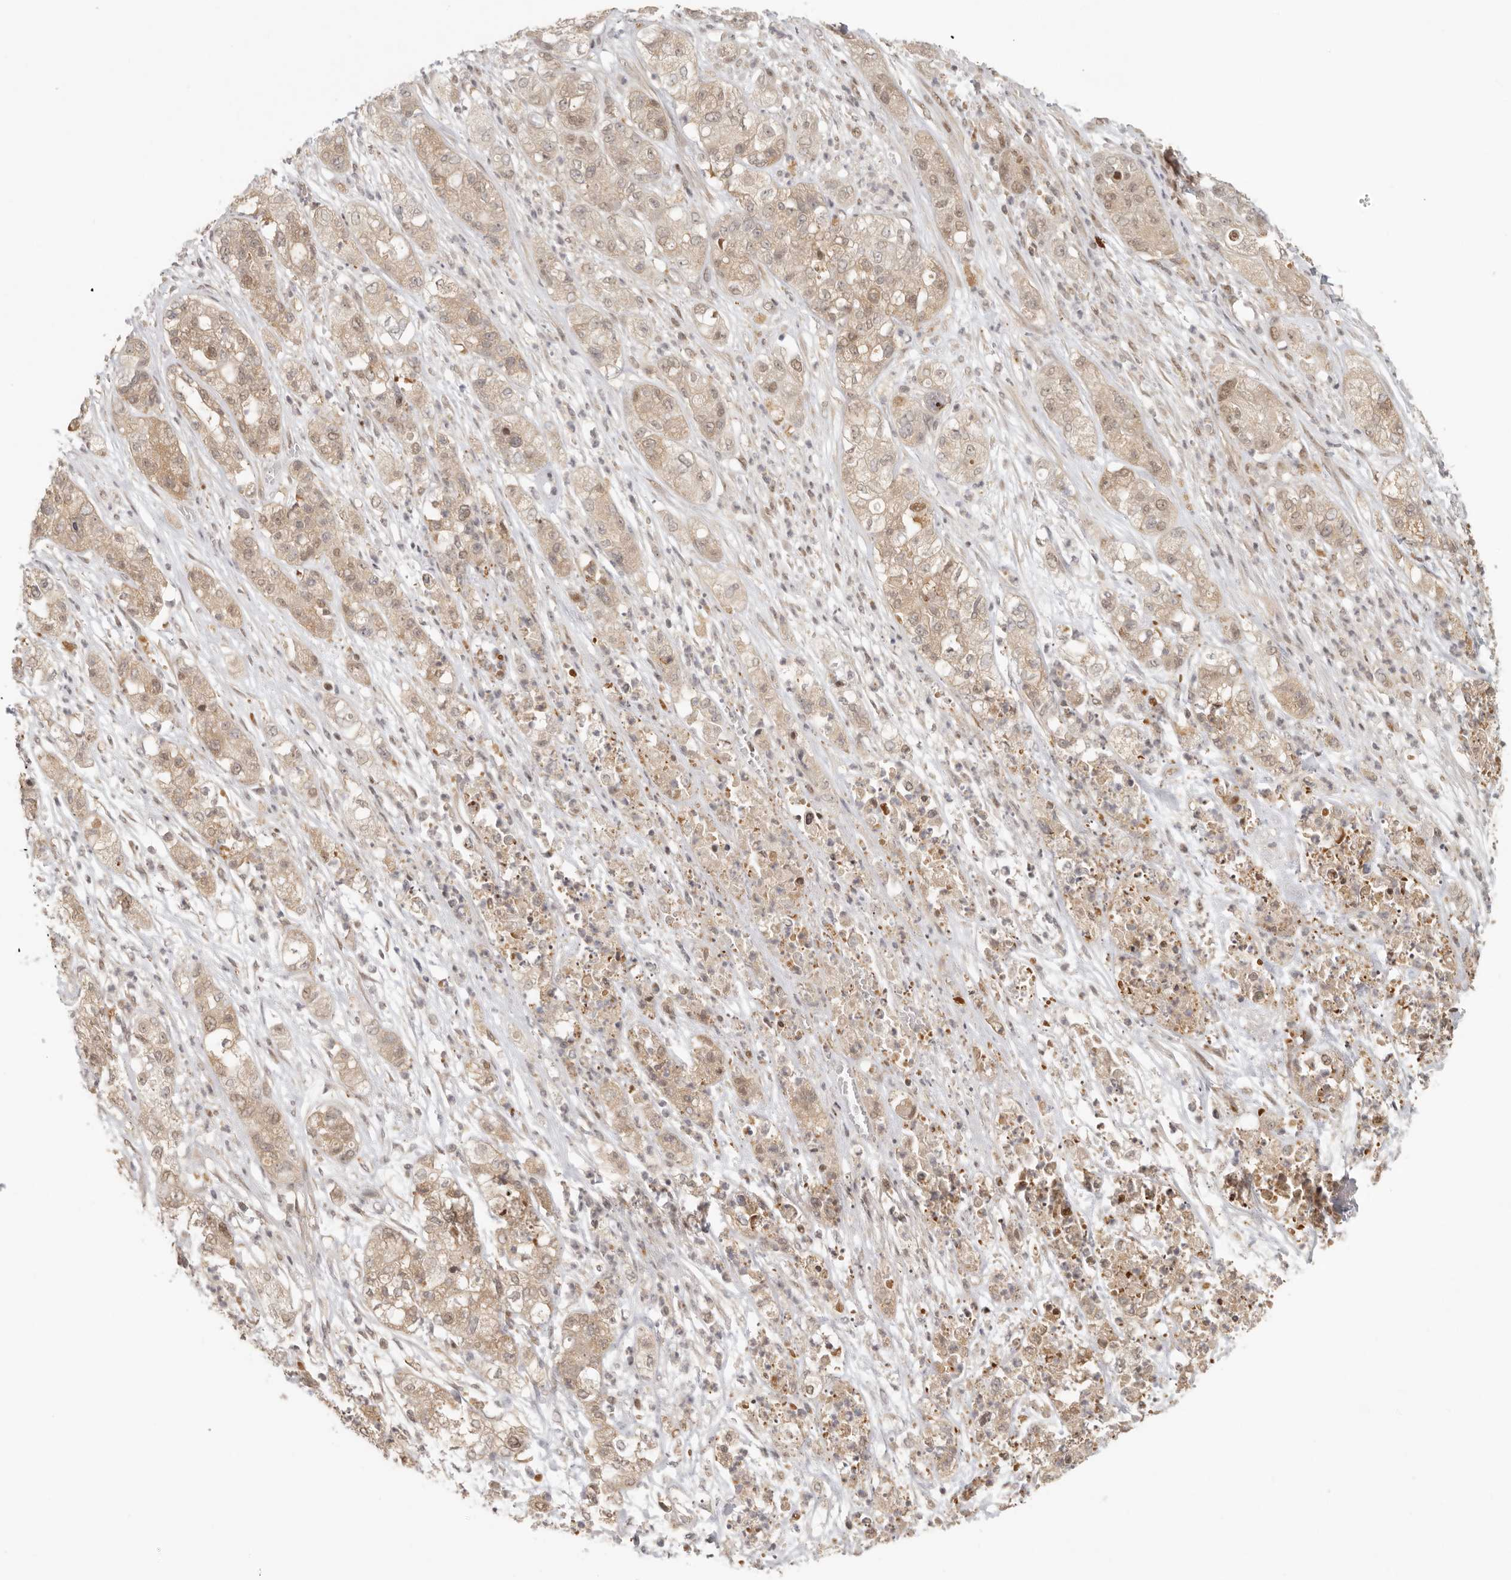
{"staining": {"intensity": "weak", "quantity": ">75%", "location": "cytoplasmic/membranous,nuclear"}, "tissue": "pancreatic cancer", "cell_type": "Tumor cells", "image_type": "cancer", "snomed": [{"axis": "morphology", "description": "Adenocarcinoma, NOS"}, {"axis": "topography", "description": "Pancreas"}], "caption": "A brown stain shows weak cytoplasmic/membranous and nuclear expression of a protein in human adenocarcinoma (pancreatic) tumor cells. The protein is stained brown, and the nuclei are stained in blue (DAB IHC with brightfield microscopy, high magnification).", "gene": "PSMA5", "patient": {"sex": "female", "age": 78}}